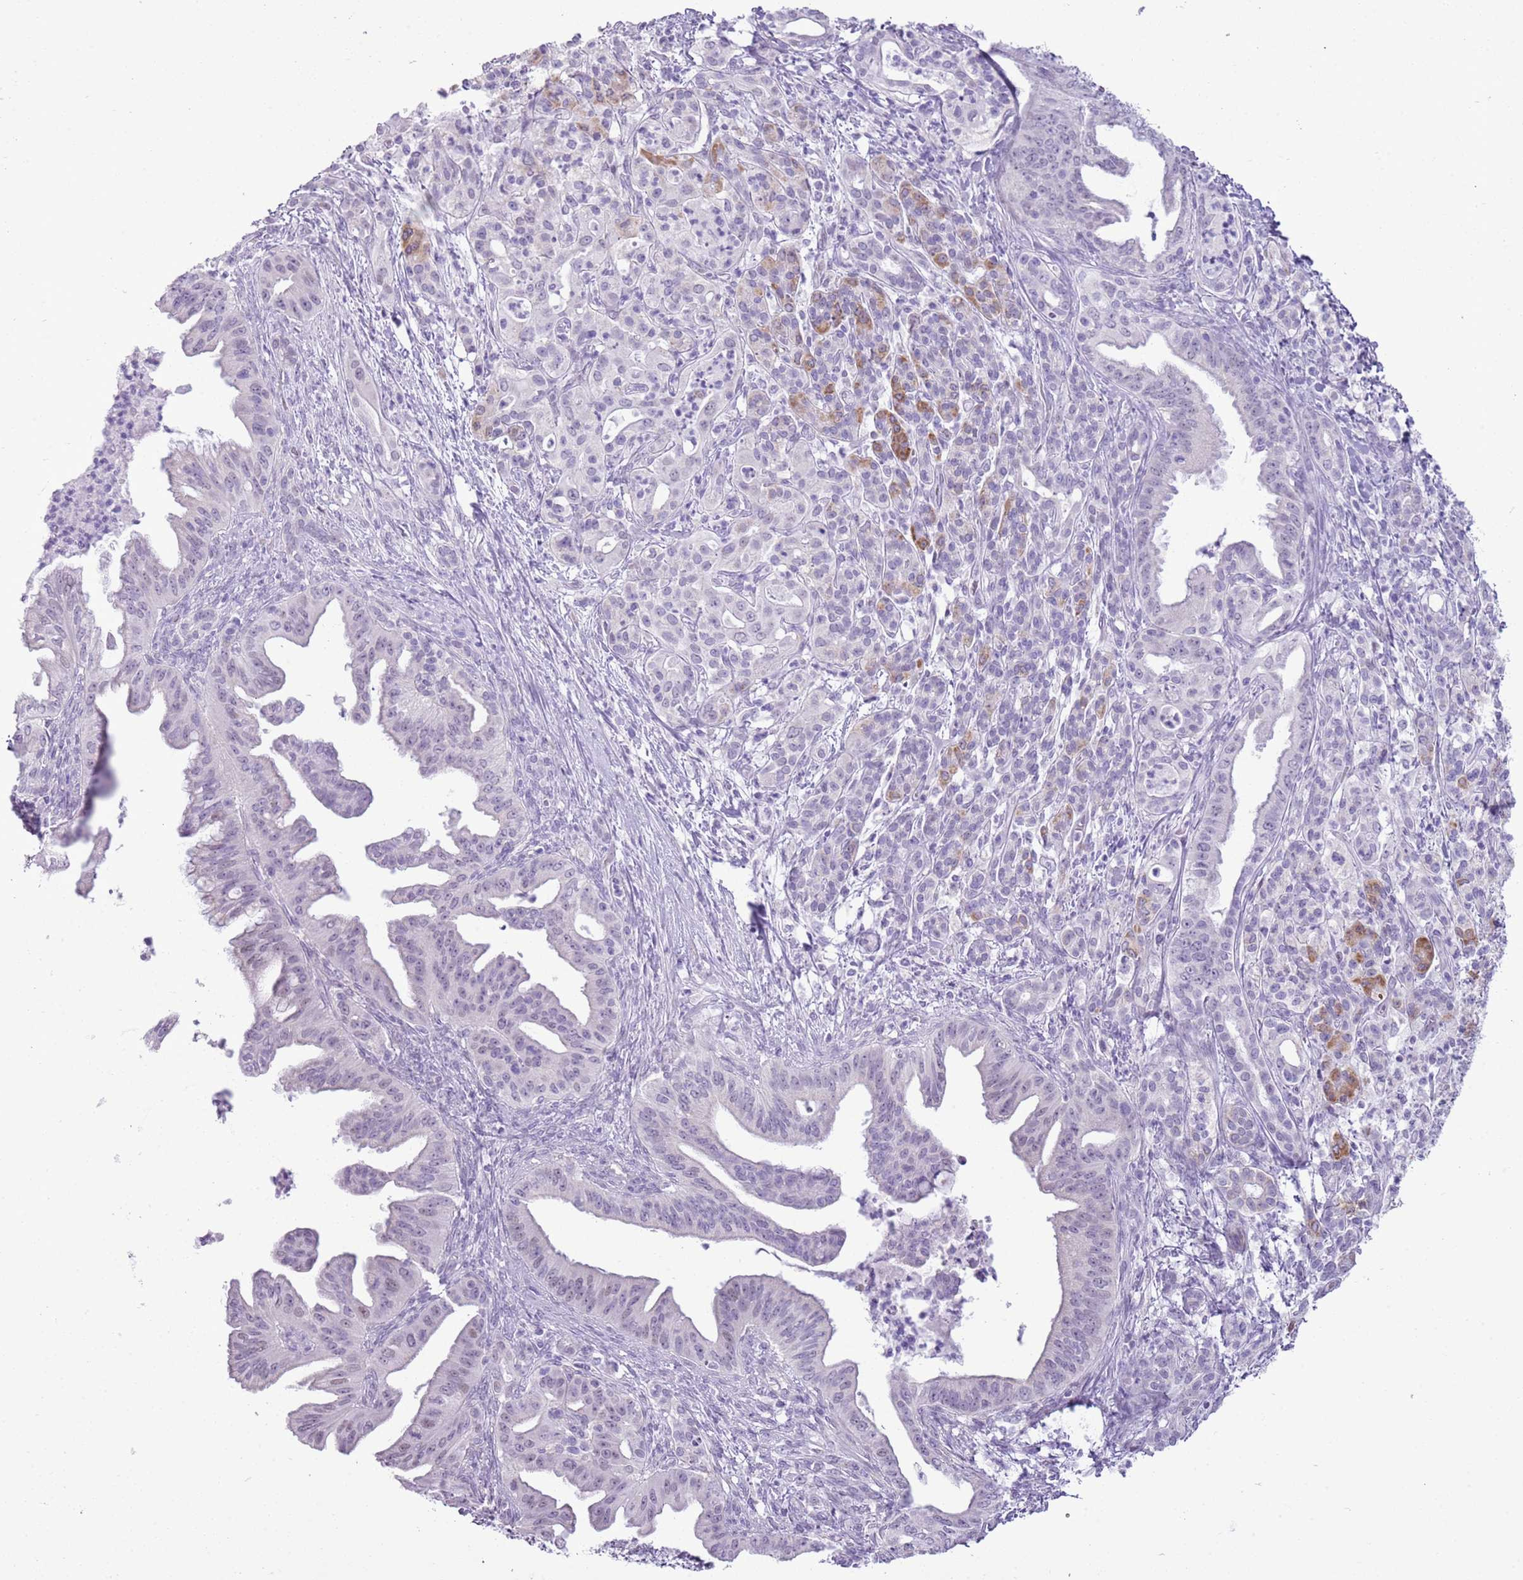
{"staining": {"intensity": "negative", "quantity": "none", "location": "none"}, "tissue": "pancreatic cancer", "cell_type": "Tumor cells", "image_type": "cancer", "snomed": [{"axis": "morphology", "description": "Adenocarcinoma, NOS"}, {"axis": "topography", "description": "Pancreas"}], "caption": "Histopathology image shows no protein expression in tumor cells of adenocarcinoma (pancreatic) tissue.", "gene": "RPL3L", "patient": {"sex": "male", "age": 58}}